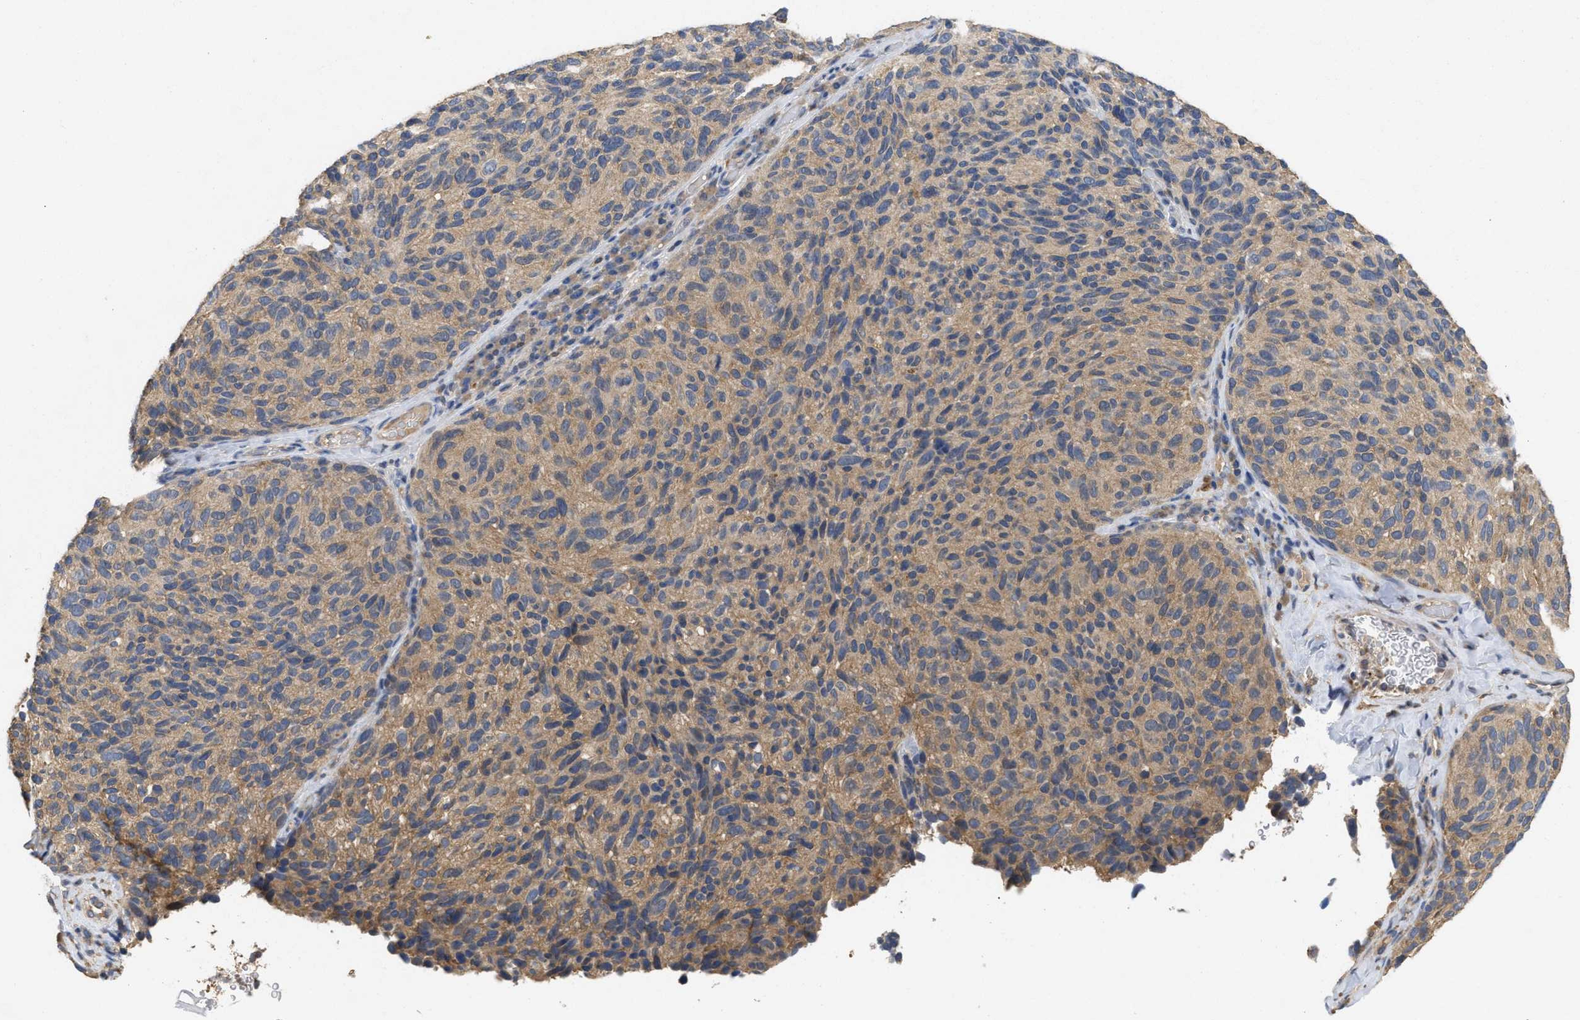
{"staining": {"intensity": "weak", "quantity": ">75%", "location": "cytoplasmic/membranous"}, "tissue": "melanoma", "cell_type": "Tumor cells", "image_type": "cancer", "snomed": [{"axis": "morphology", "description": "Malignant melanoma, NOS"}, {"axis": "topography", "description": "Skin"}], "caption": "Immunohistochemical staining of malignant melanoma shows weak cytoplasmic/membranous protein positivity in about >75% of tumor cells. (Brightfield microscopy of DAB IHC at high magnification).", "gene": "RNF216", "patient": {"sex": "female", "age": 73}}